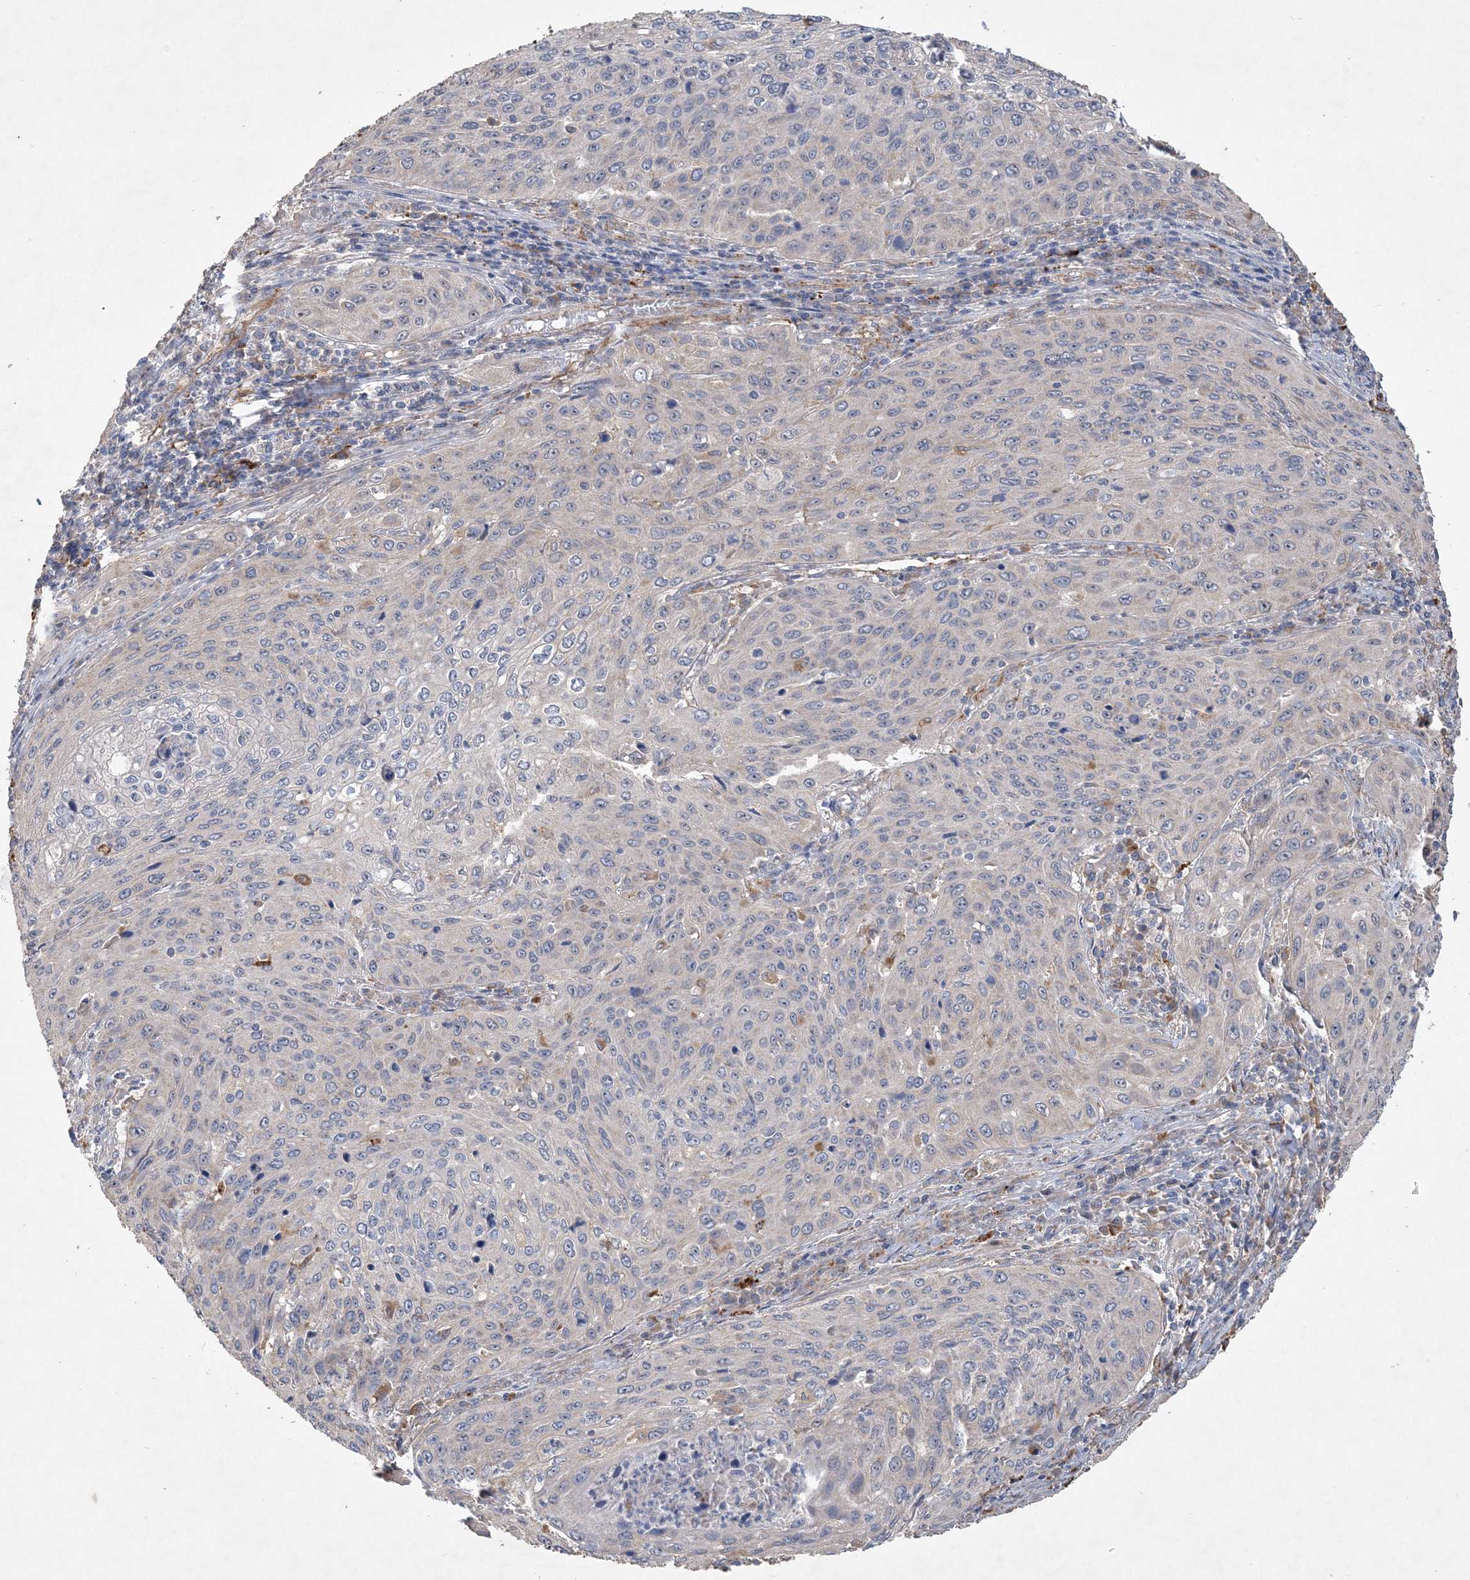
{"staining": {"intensity": "negative", "quantity": "none", "location": "none"}, "tissue": "cervical cancer", "cell_type": "Tumor cells", "image_type": "cancer", "snomed": [{"axis": "morphology", "description": "Squamous cell carcinoma, NOS"}, {"axis": "topography", "description": "Cervix"}], "caption": "An immunohistochemistry micrograph of squamous cell carcinoma (cervical) is shown. There is no staining in tumor cells of squamous cell carcinoma (cervical).", "gene": "FEZ2", "patient": {"sex": "female", "age": 32}}